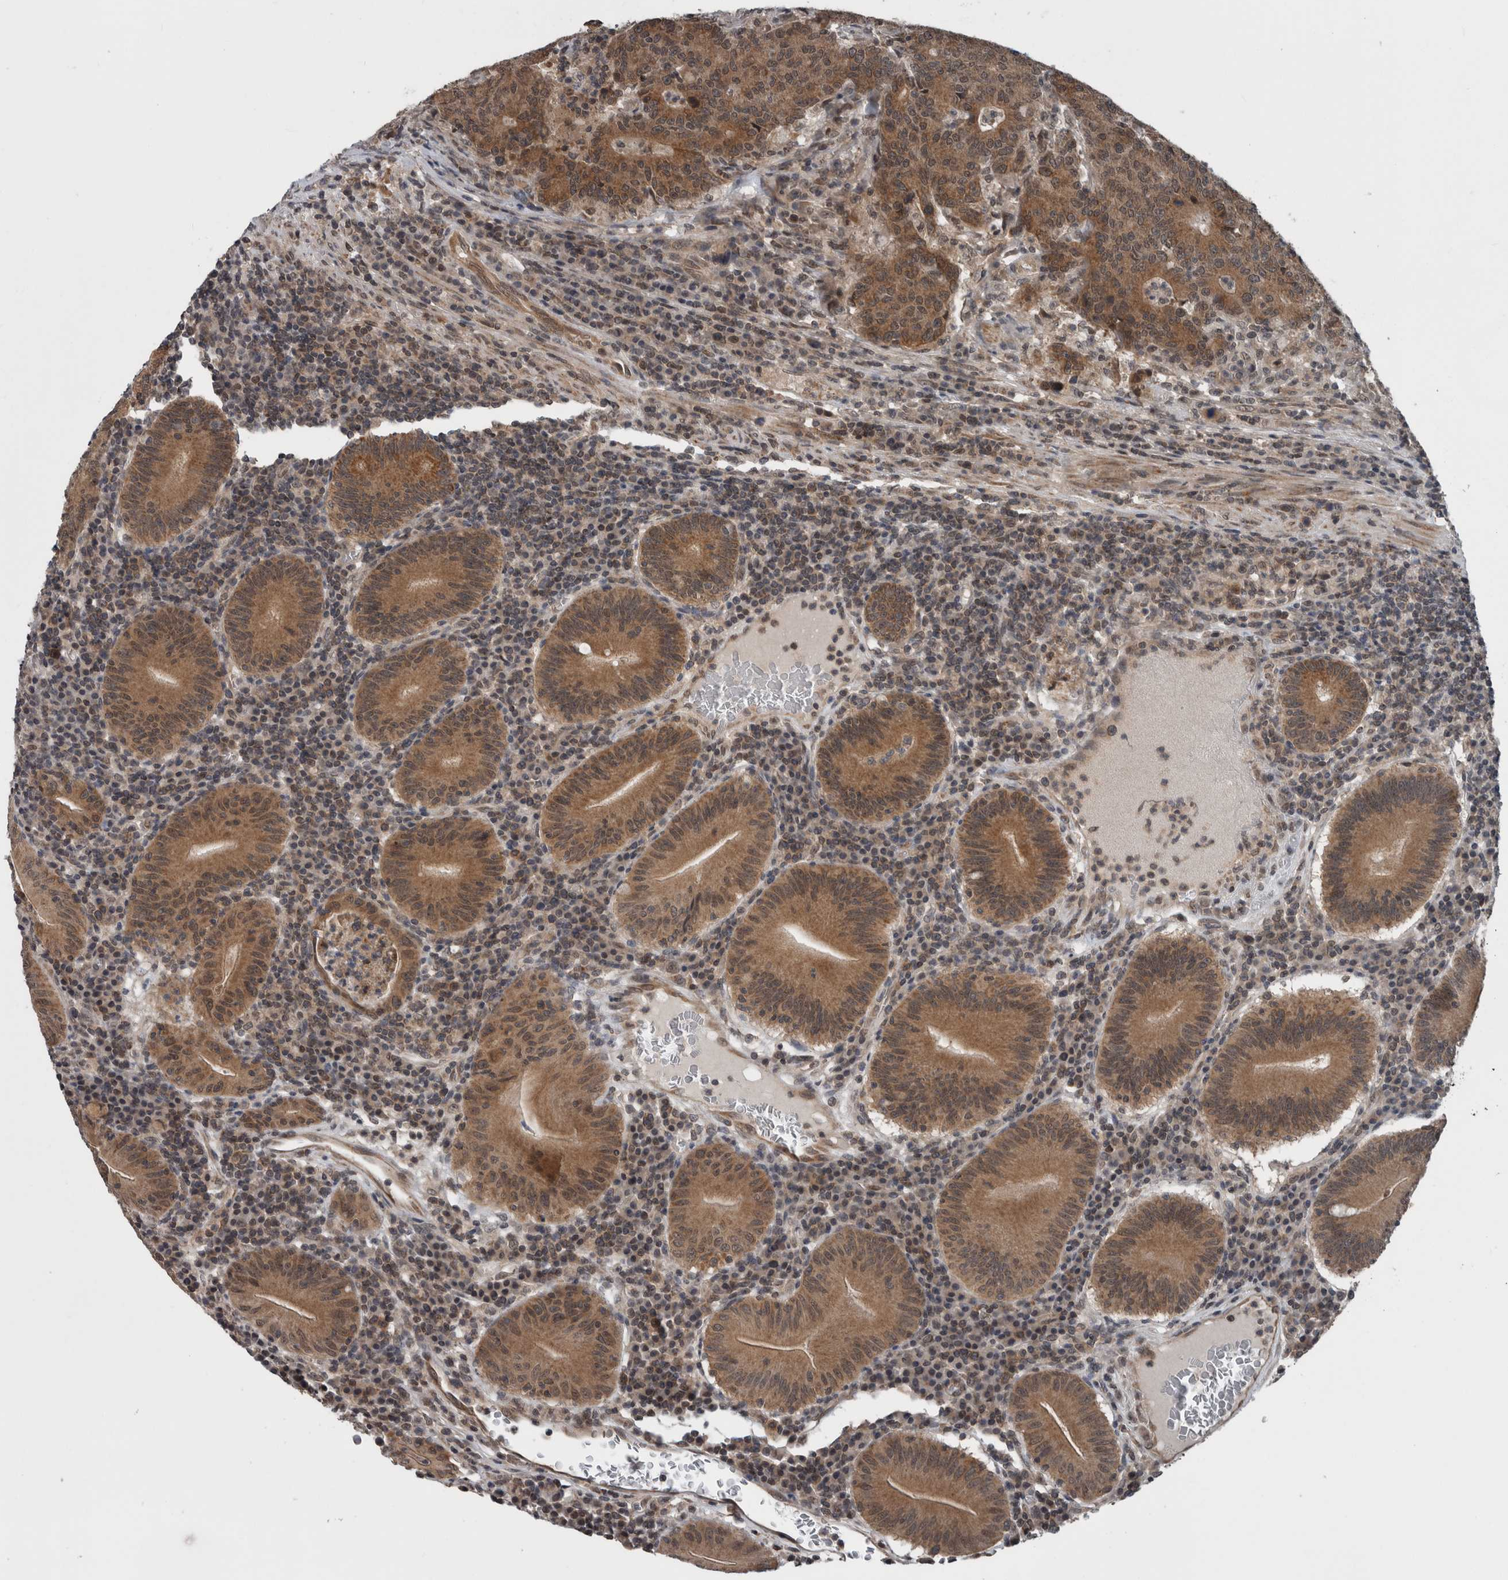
{"staining": {"intensity": "moderate", "quantity": ">75%", "location": "cytoplasmic/membranous"}, "tissue": "colorectal cancer", "cell_type": "Tumor cells", "image_type": "cancer", "snomed": [{"axis": "morphology", "description": "Adenocarcinoma, NOS"}, {"axis": "topography", "description": "Colon"}], "caption": "High-power microscopy captured an IHC photomicrograph of colorectal cancer, revealing moderate cytoplasmic/membranous positivity in about >75% of tumor cells. Nuclei are stained in blue.", "gene": "ENY2", "patient": {"sex": "female", "age": 75}}